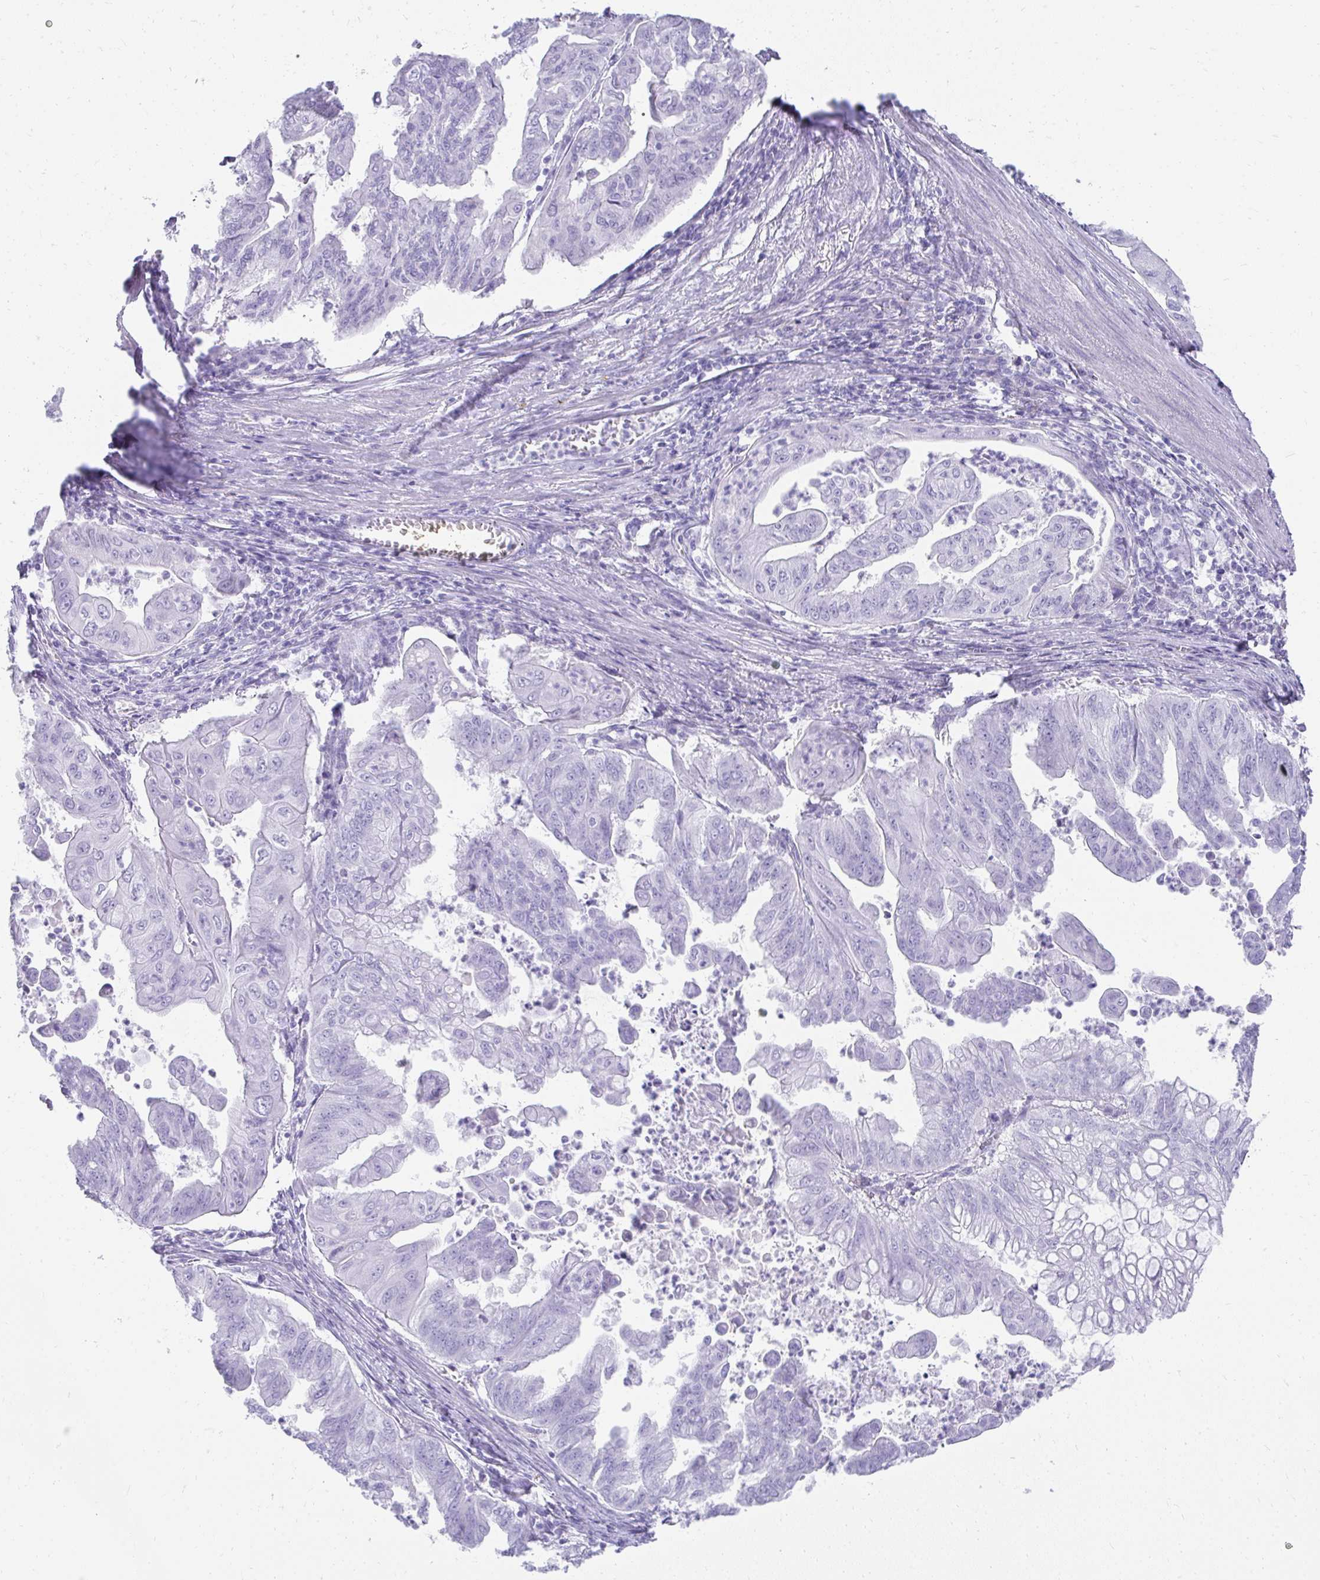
{"staining": {"intensity": "negative", "quantity": "none", "location": "none"}, "tissue": "stomach cancer", "cell_type": "Tumor cells", "image_type": "cancer", "snomed": [{"axis": "morphology", "description": "Adenocarcinoma, NOS"}, {"axis": "topography", "description": "Stomach, upper"}], "caption": "This is a photomicrograph of immunohistochemistry staining of adenocarcinoma (stomach), which shows no staining in tumor cells.", "gene": "TNNT1", "patient": {"sex": "male", "age": 80}}